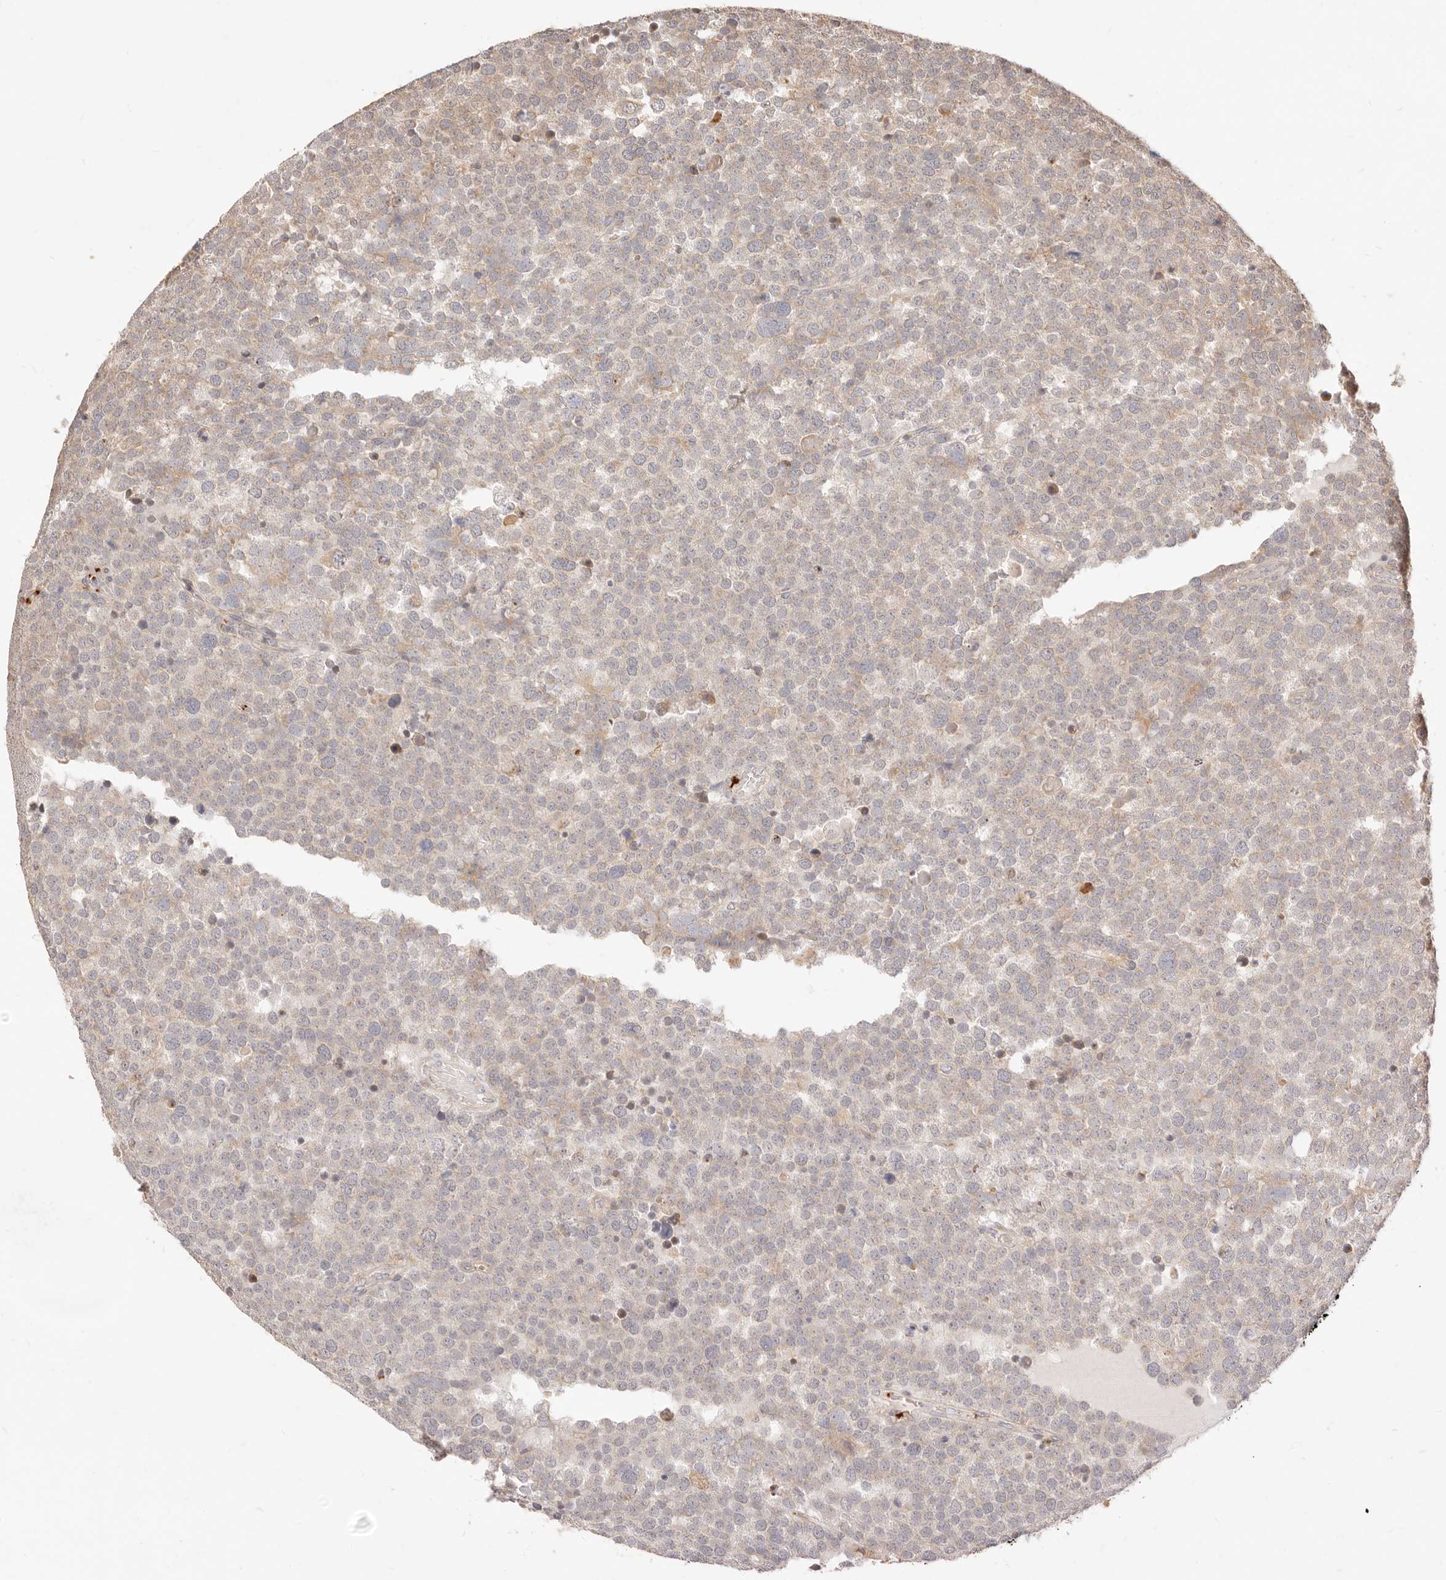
{"staining": {"intensity": "negative", "quantity": "none", "location": "none"}, "tissue": "testis cancer", "cell_type": "Tumor cells", "image_type": "cancer", "snomed": [{"axis": "morphology", "description": "Seminoma, NOS"}, {"axis": "topography", "description": "Testis"}], "caption": "A high-resolution micrograph shows IHC staining of testis cancer (seminoma), which reveals no significant staining in tumor cells.", "gene": "UBXN10", "patient": {"sex": "male", "age": 71}}